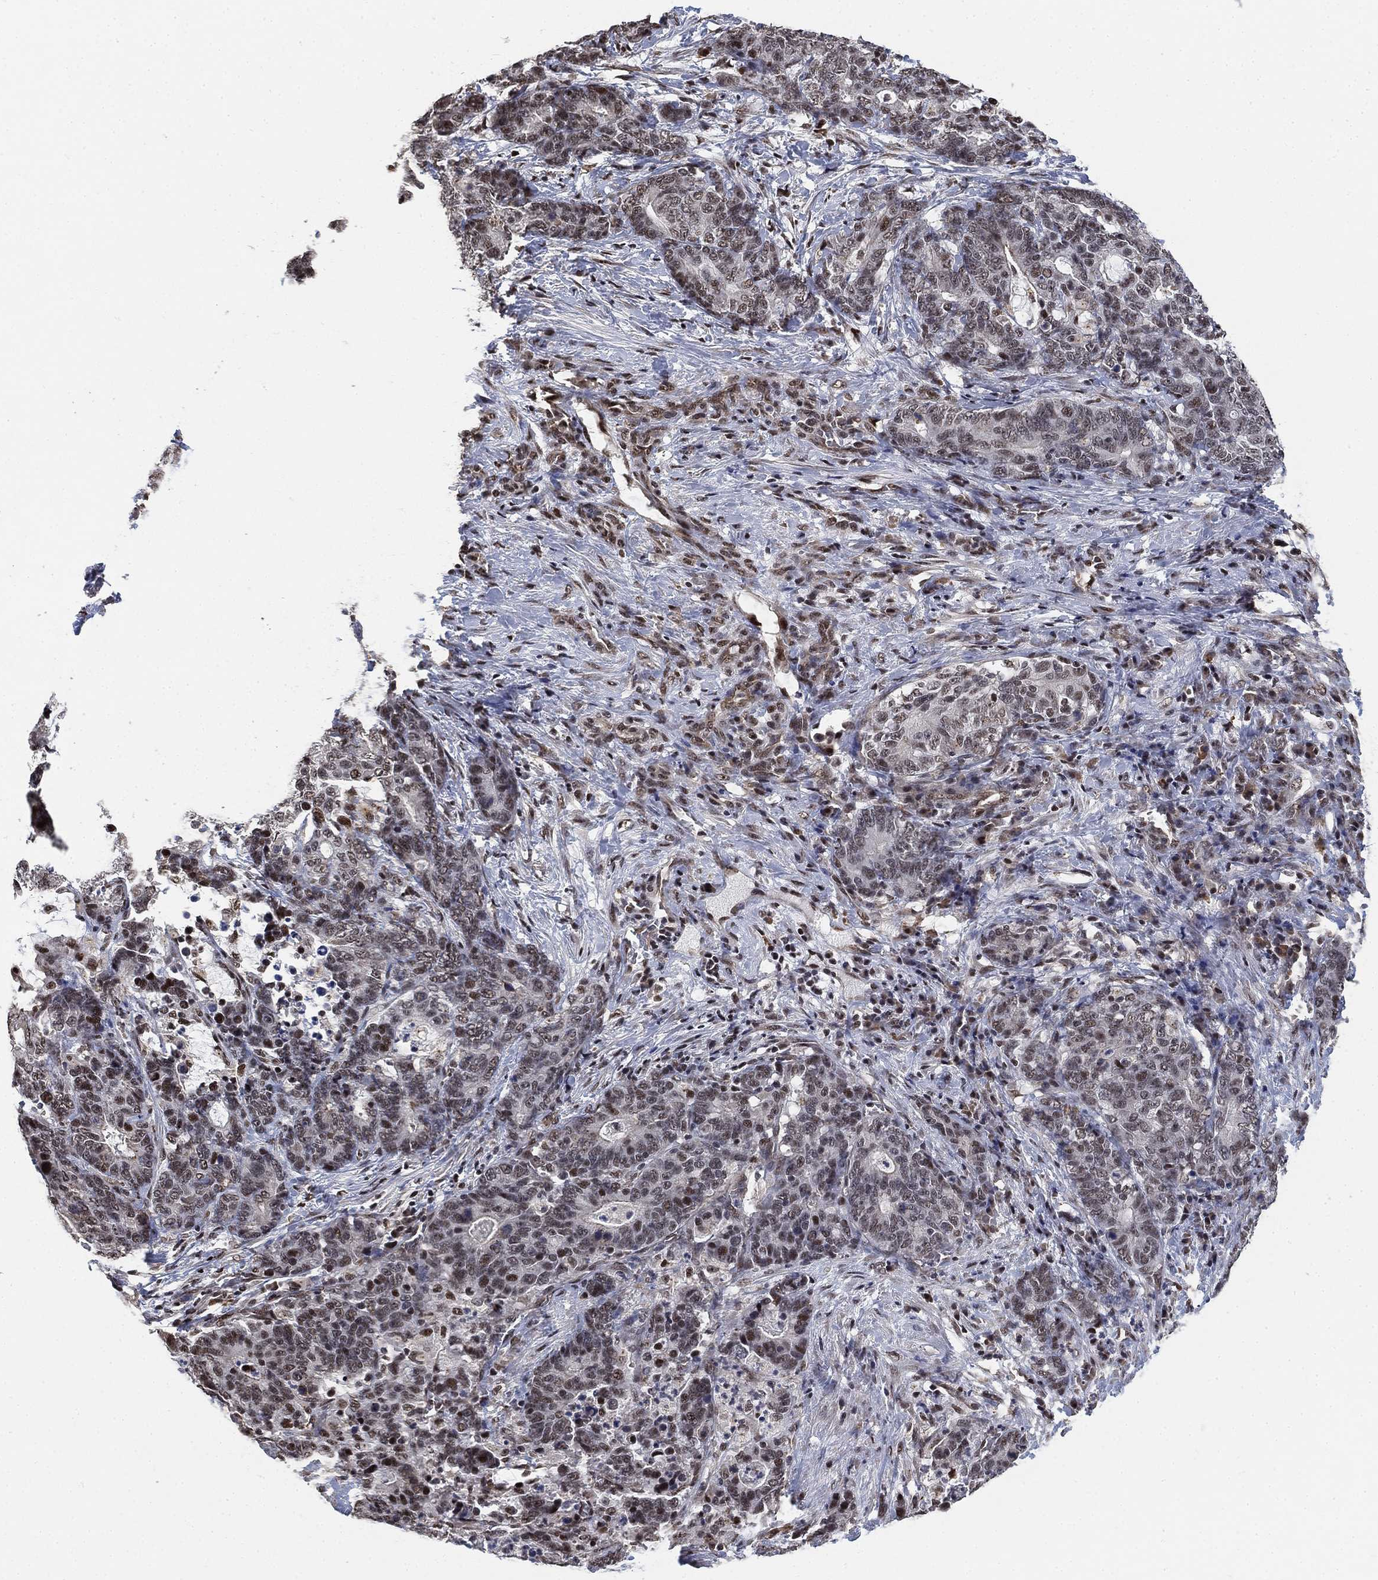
{"staining": {"intensity": "negative", "quantity": "none", "location": "none"}, "tissue": "stomach cancer", "cell_type": "Tumor cells", "image_type": "cancer", "snomed": [{"axis": "morphology", "description": "Normal tissue, NOS"}, {"axis": "morphology", "description": "Adenocarcinoma, NOS"}, {"axis": "topography", "description": "Stomach"}], "caption": "The micrograph shows no significant staining in tumor cells of stomach cancer (adenocarcinoma). The staining was performed using DAB to visualize the protein expression in brown, while the nuclei were stained in blue with hematoxylin (Magnification: 20x).", "gene": "ZSCAN30", "patient": {"sex": "female", "age": 64}}